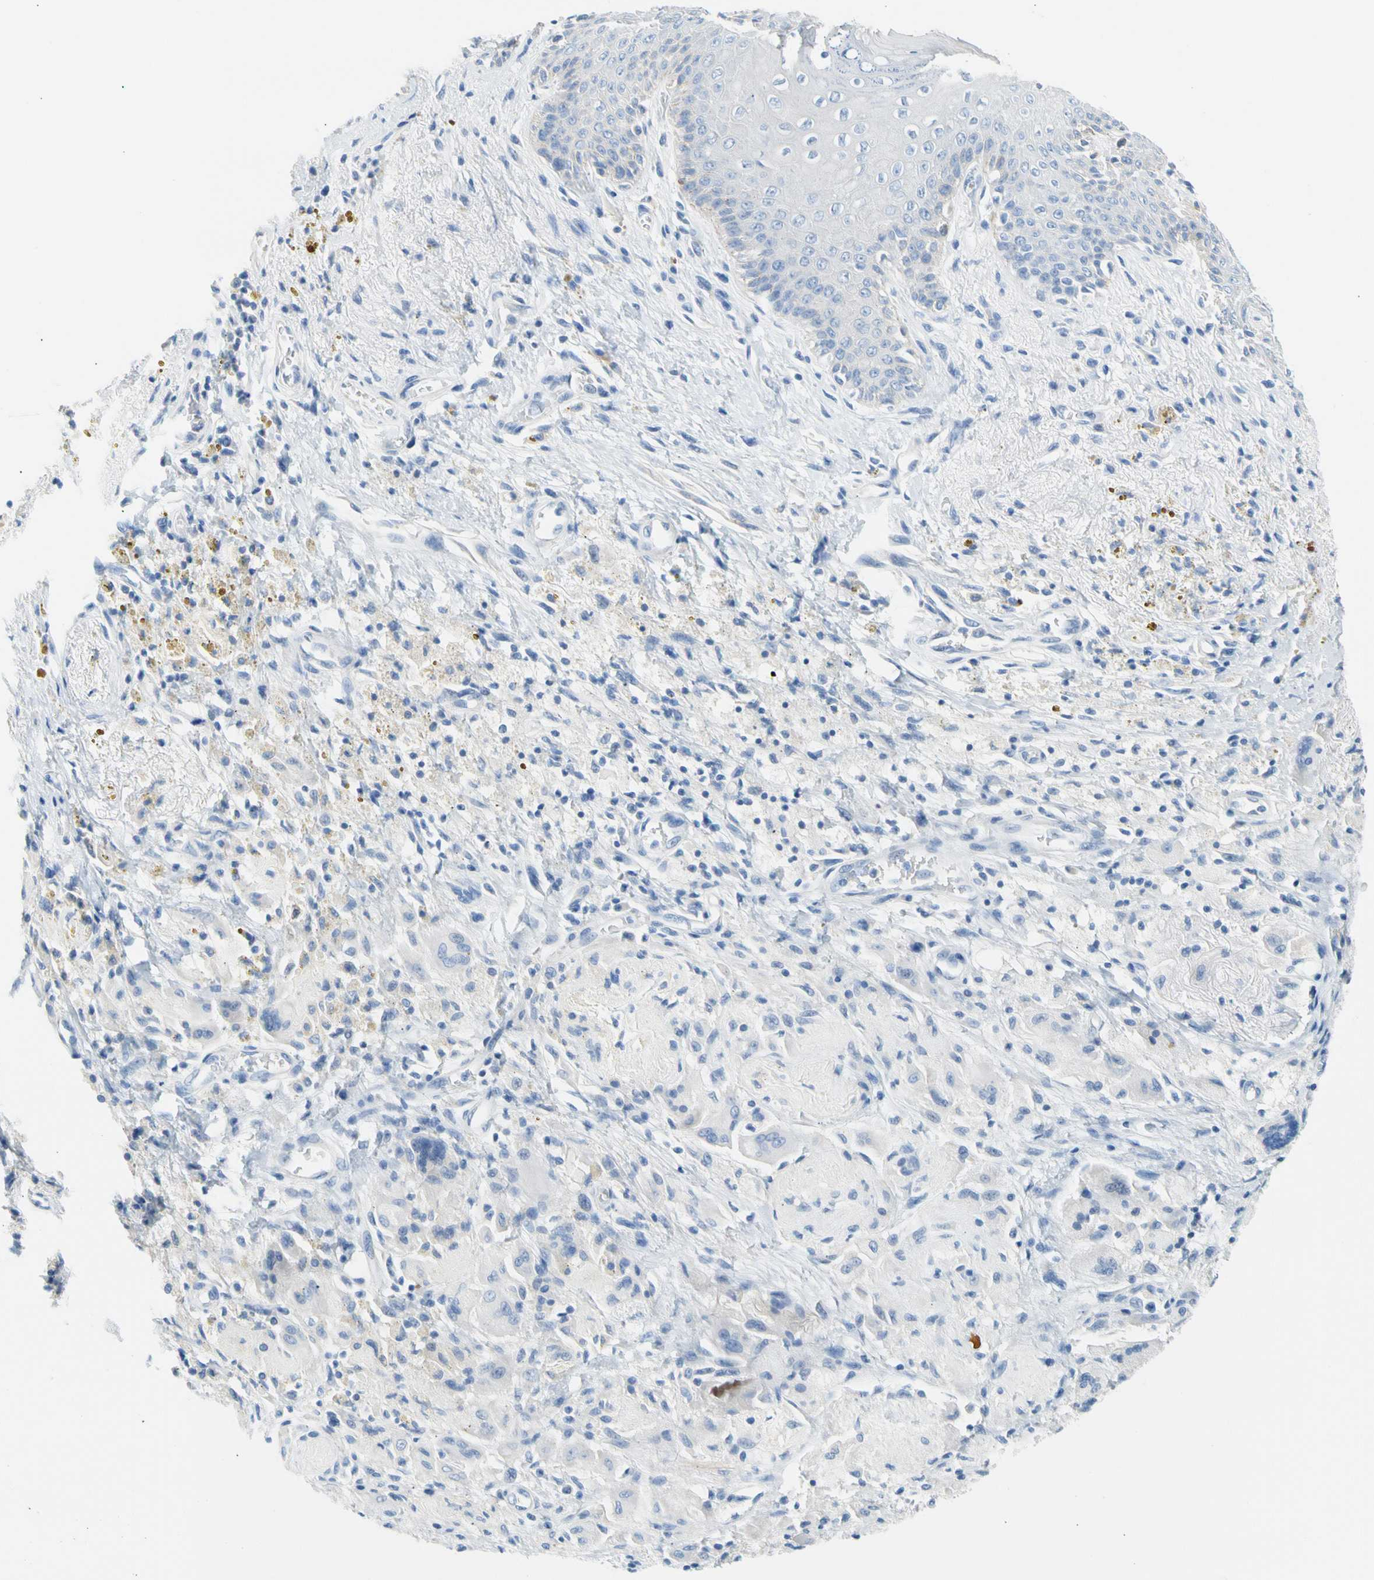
{"staining": {"intensity": "negative", "quantity": "none", "location": "none"}, "tissue": "skin", "cell_type": "Epidermal cells", "image_type": "normal", "snomed": [{"axis": "morphology", "description": "Normal tissue, NOS"}, {"axis": "topography", "description": "Anal"}], "caption": "This is an immunohistochemistry (IHC) micrograph of benign human skin. There is no positivity in epidermal cells.", "gene": "CEL", "patient": {"sex": "female", "age": 46}}